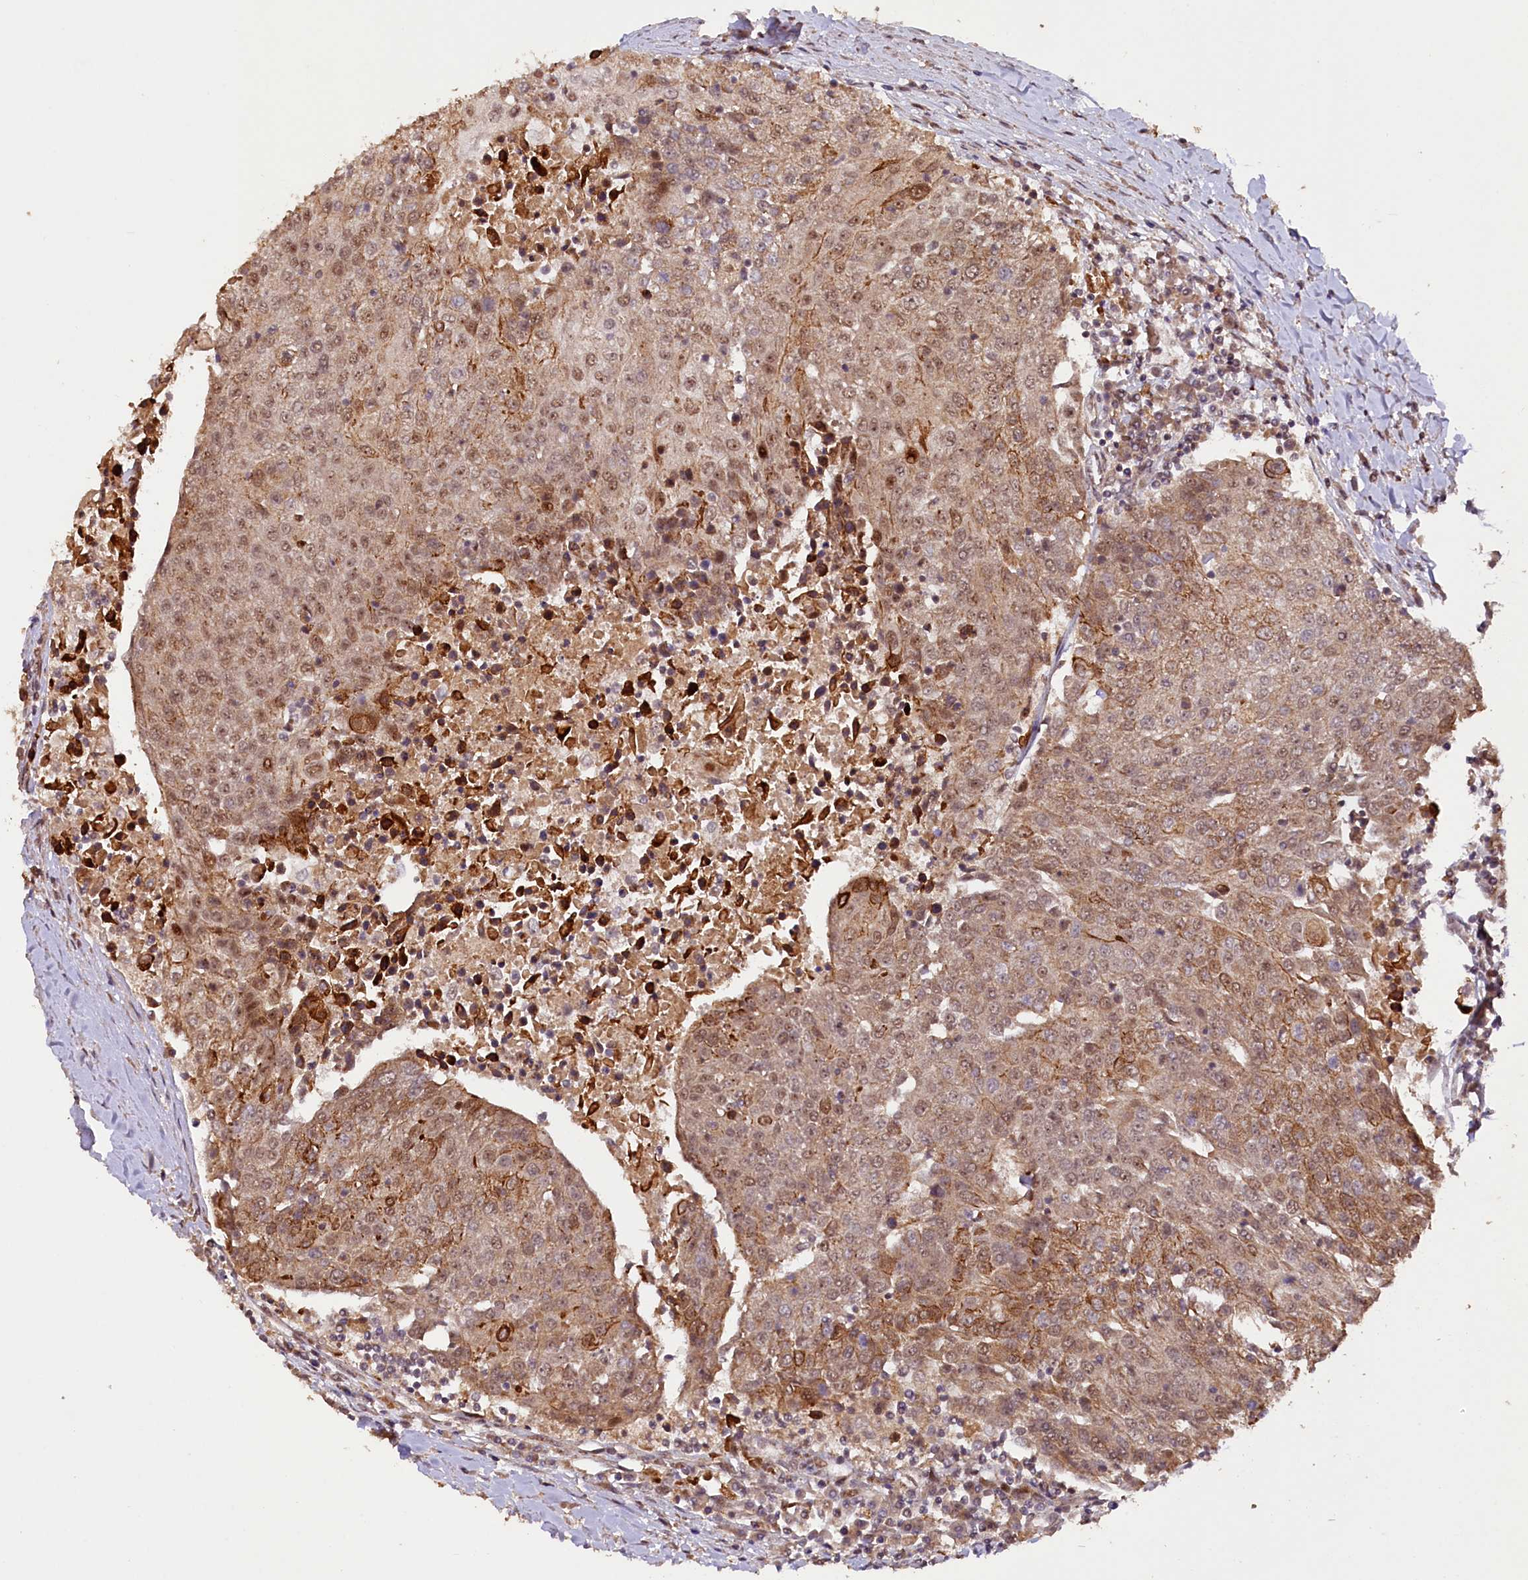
{"staining": {"intensity": "moderate", "quantity": ">75%", "location": "cytoplasmic/membranous,nuclear"}, "tissue": "urothelial cancer", "cell_type": "Tumor cells", "image_type": "cancer", "snomed": [{"axis": "morphology", "description": "Urothelial carcinoma, High grade"}, {"axis": "topography", "description": "Urinary bladder"}], "caption": "A photomicrograph showing moderate cytoplasmic/membranous and nuclear expression in approximately >75% of tumor cells in high-grade urothelial carcinoma, as visualized by brown immunohistochemical staining.", "gene": "SHPRH", "patient": {"sex": "female", "age": 85}}